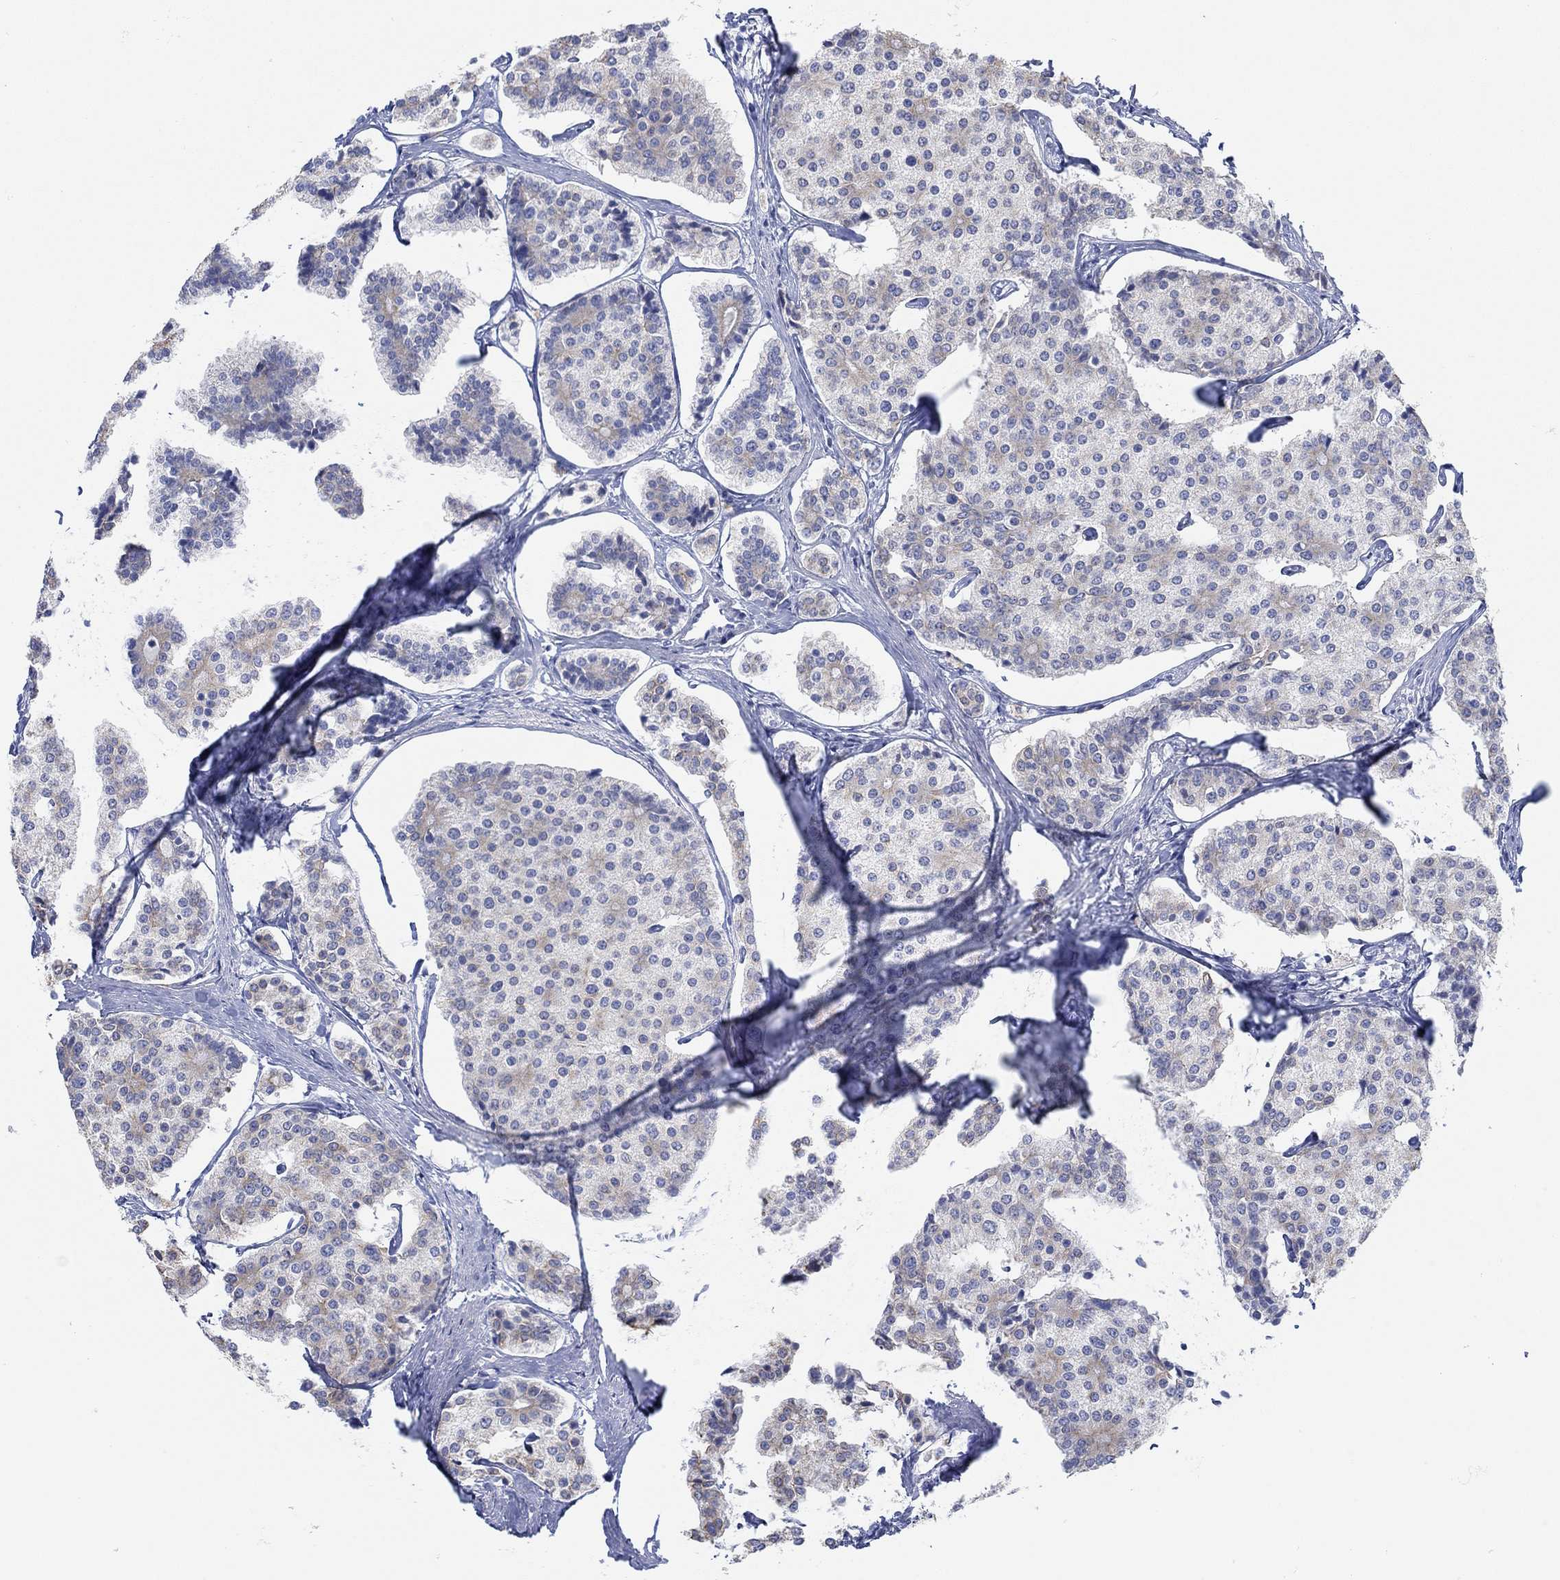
{"staining": {"intensity": "weak", "quantity": "<25%", "location": "cytoplasmic/membranous"}, "tissue": "carcinoid", "cell_type": "Tumor cells", "image_type": "cancer", "snomed": [{"axis": "morphology", "description": "Carcinoid, malignant, NOS"}, {"axis": "topography", "description": "Small intestine"}], "caption": "The image shows no significant positivity in tumor cells of carcinoid. (Brightfield microscopy of DAB IHC at high magnification).", "gene": "AK8", "patient": {"sex": "female", "age": 65}}